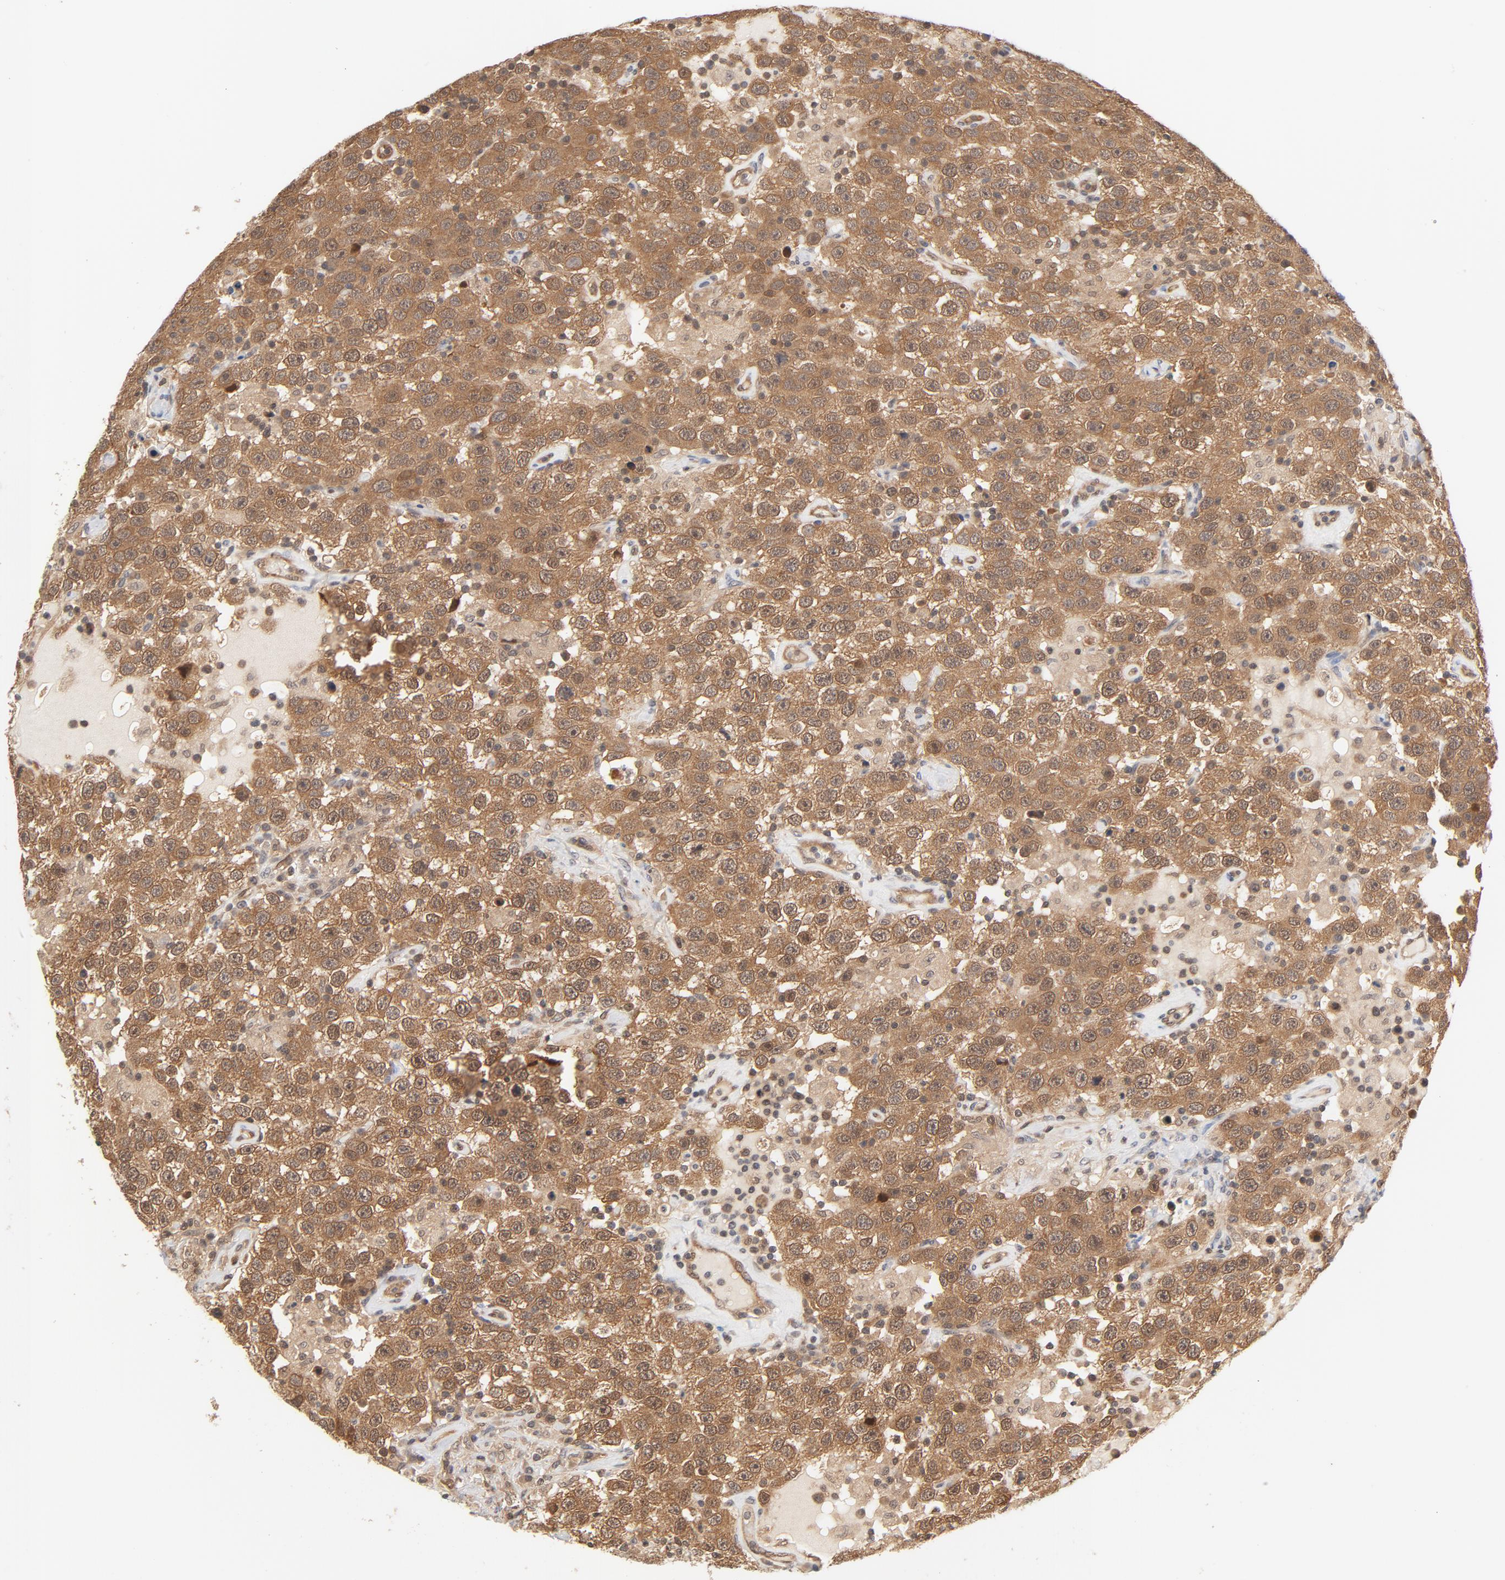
{"staining": {"intensity": "moderate", "quantity": ">75%", "location": "cytoplasmic/membranous"}, "tissue": "testis cancer", "cell_type": "Tumor cells", "image_type": "cancer", "snomed": [{"axis": "morphology", "description": "Seminoma, NOS"}, {"axis": "topography", "description": "Testis"}], "caption": "Immunohistochemical staining of testis seminoma displays medium levels of moderate cytoplasmic/membranous protein staining in about >75% of tumor cells. The protein is shown in brown color, while the nuclei are stained blue.", "gene": "CDC37", "patient": {"sex": "male", "age": 41}}